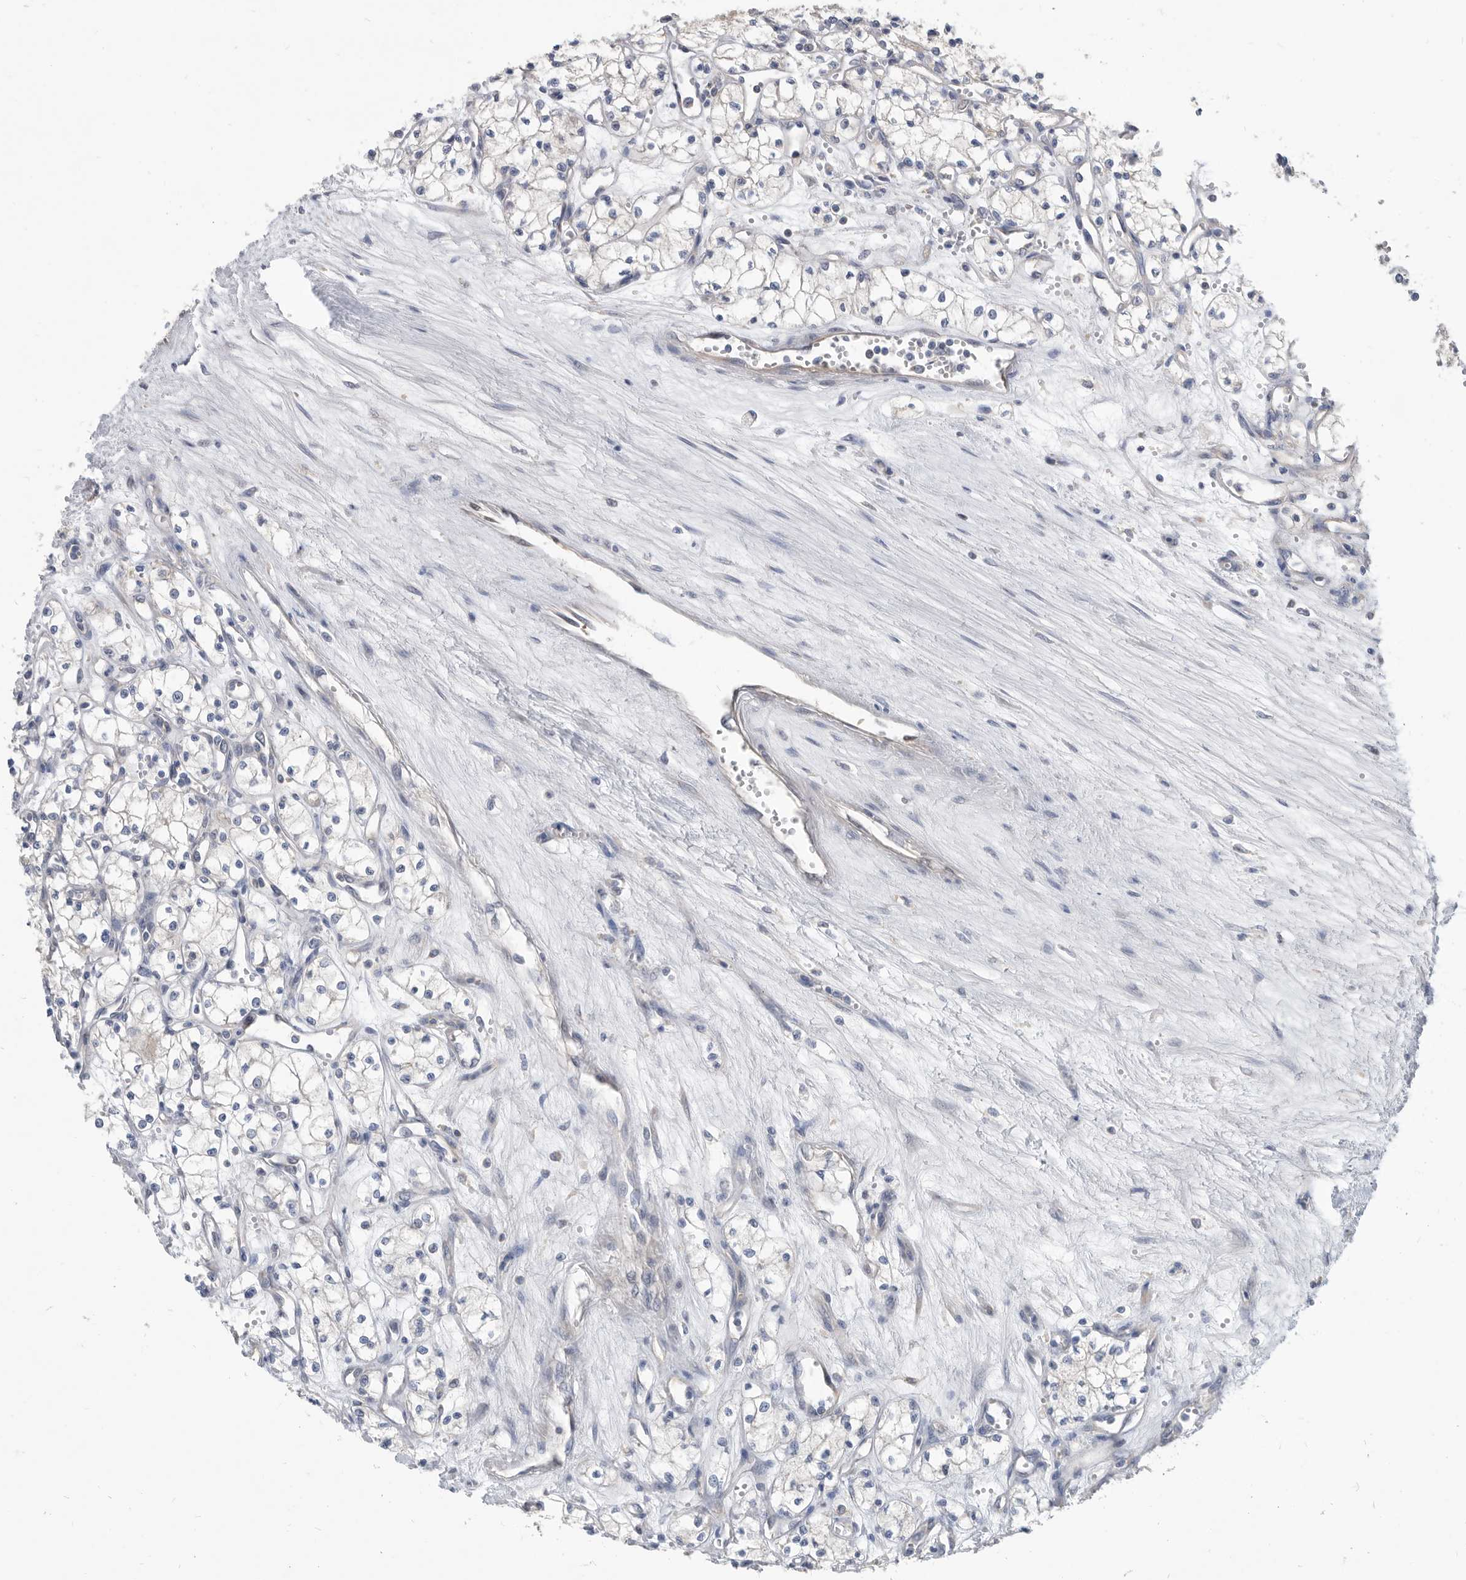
{"staining": {"intensity": "negative", "quantity": "none", "location": "none"}, "tissue": "renal cancer", "cell_type": "Tumor cells", "image_type": "cancer", "snomed": [{"axis": "morphology", "description": "Adenocarcinoma, NOS"}, {"axis": "topography", "description": "Kidney"}], "caption": "Human adenocarcinoma (renal) stained for a protein using immunohistochemistry reveals no positivity in tumor cells.", "gene": "CCT4", "patient": {"sex": "male", "age": 59}}